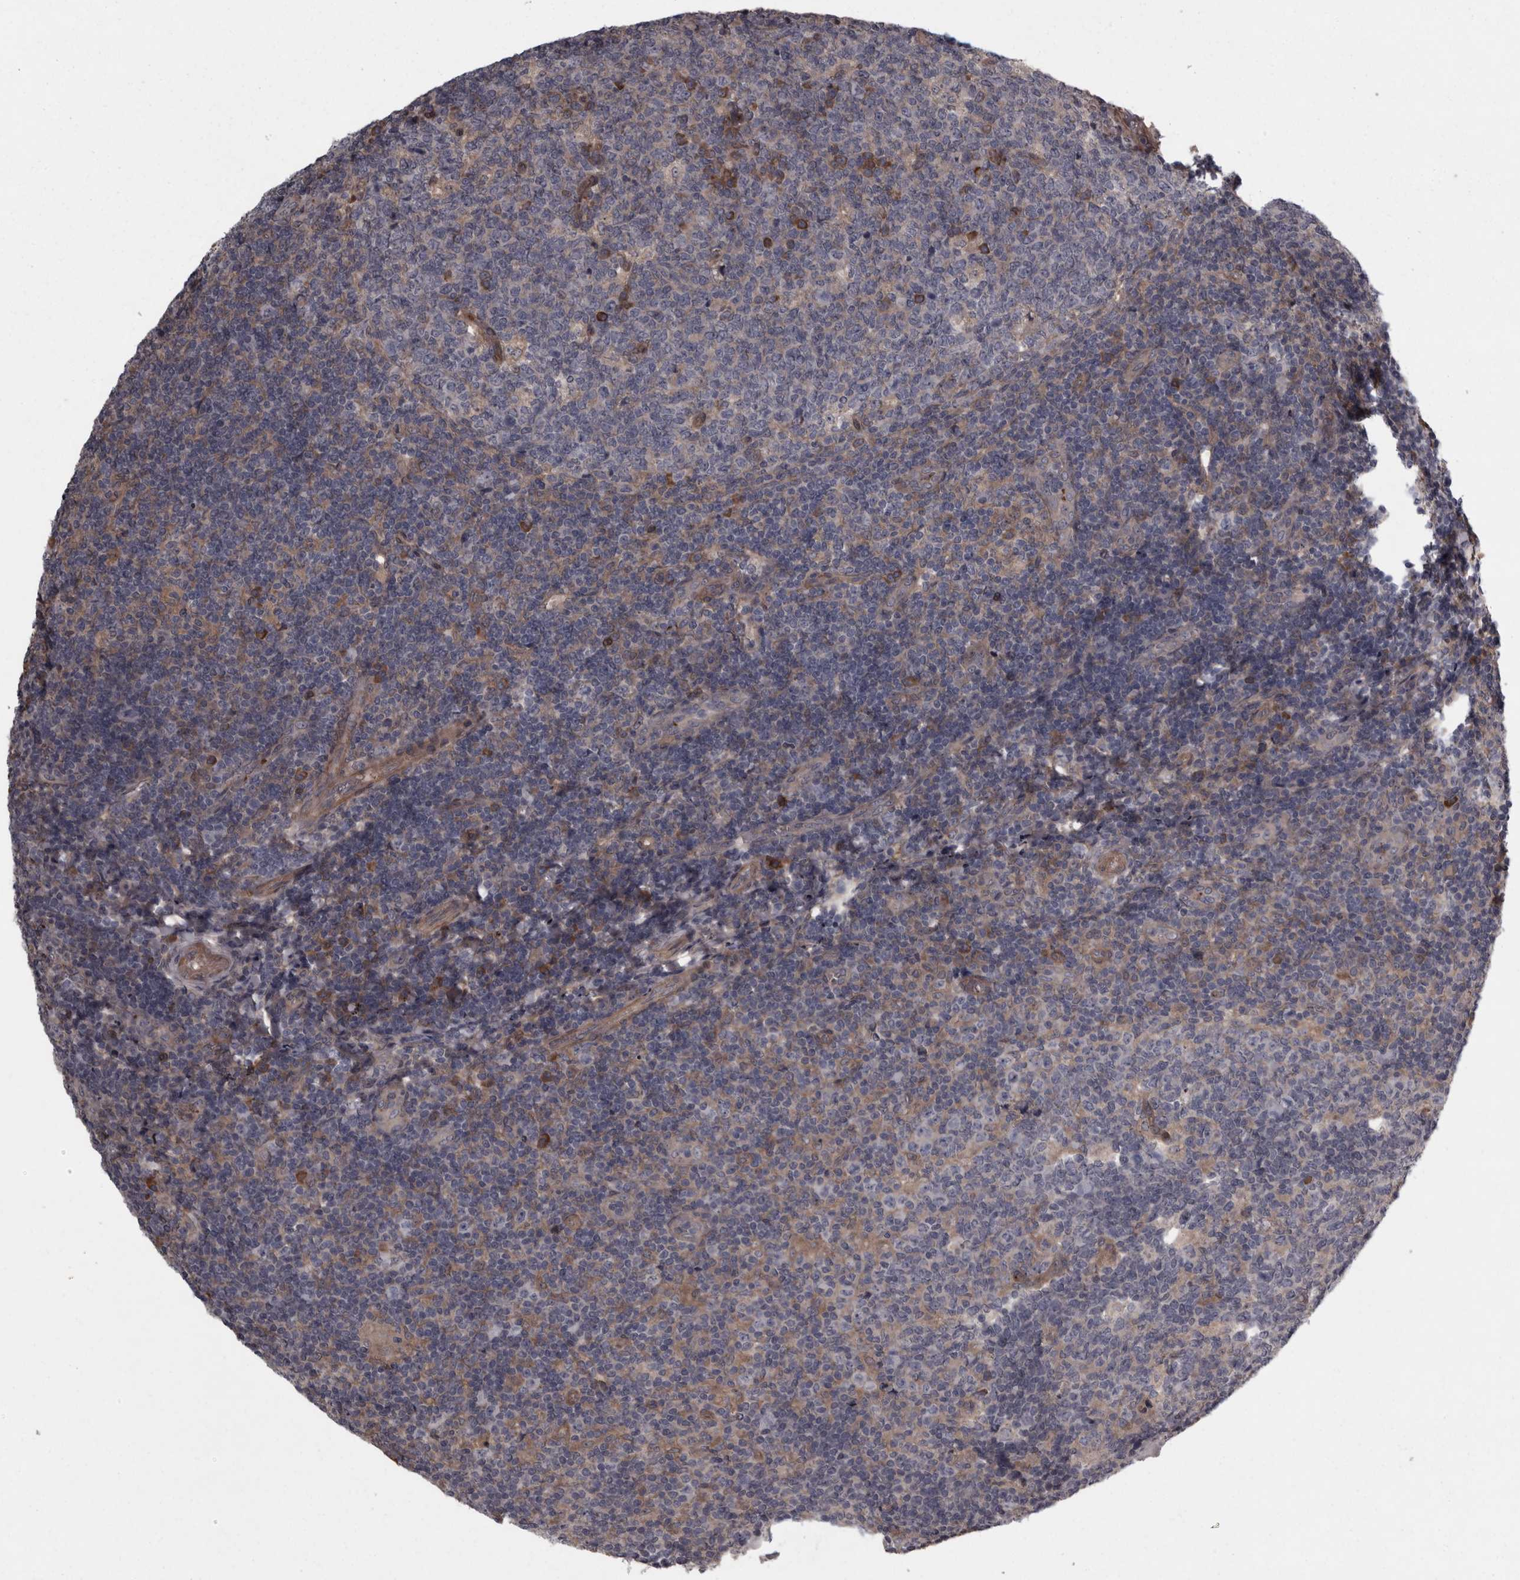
{"staining": {"intensity": "weak", "quantity": "25%-75%", "location": "cytoplasmic/membranous"}, "tissue": "tonsil", "cell_type": "Germinal center cells", "image_type": "normal", "snomed": [{"axis": "morphology", "description": "Normal tissue, NOS"}, {"axis": "topography", "description": "Tonsil"}], "caption": "A histopathology image showing weak cytoplasmic/membranous expression in approximately 25%-75% of germinal center cells in benign tonsil, as visualized by brown immunohistochemical staining.", "gene": "RSU1", "patient": {"sex": "female", "age": 19}}